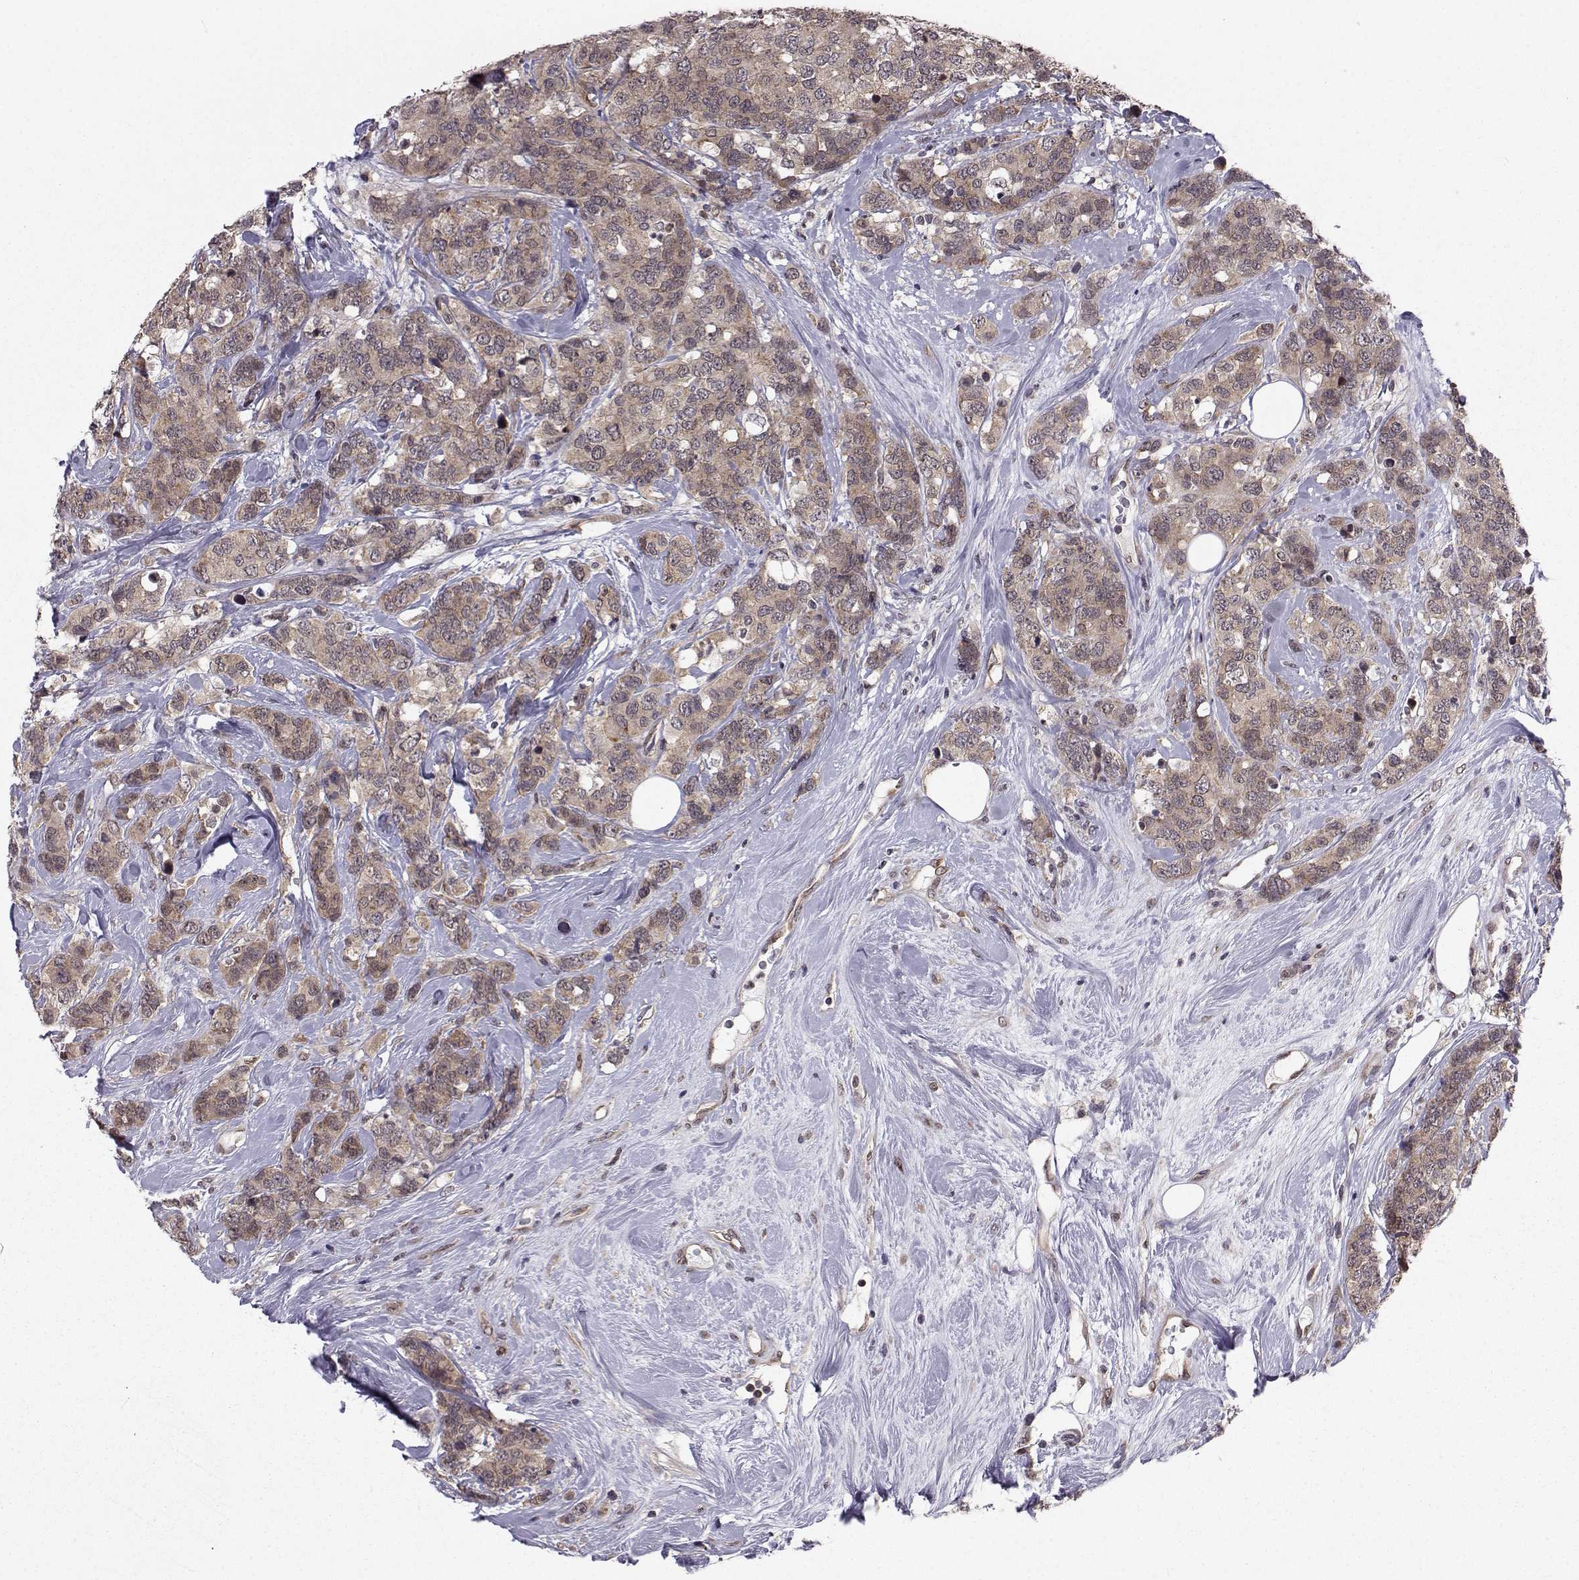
{"staining": {"intensity": "moderate", "quantity": ">75%", "location": "cytoplasmic/membranous"}, "tissue": "breast cancer", "cell_type": "Tumor cells", "image_type": "cancer", "snomed": [{"axis": "morphology", "description": "Lobular carcinoma"}, {"axis": "topography", "description": "Breast"}], "caption": "Approximately >75% of tumor cells in breast lobular carcinoma exhibit moderate cytoplasmic/membranous protein expression as visualized by brown immunohistochemical staining.", "gene": "PKN2", "patient": {"sex": "female", "age": 59}}